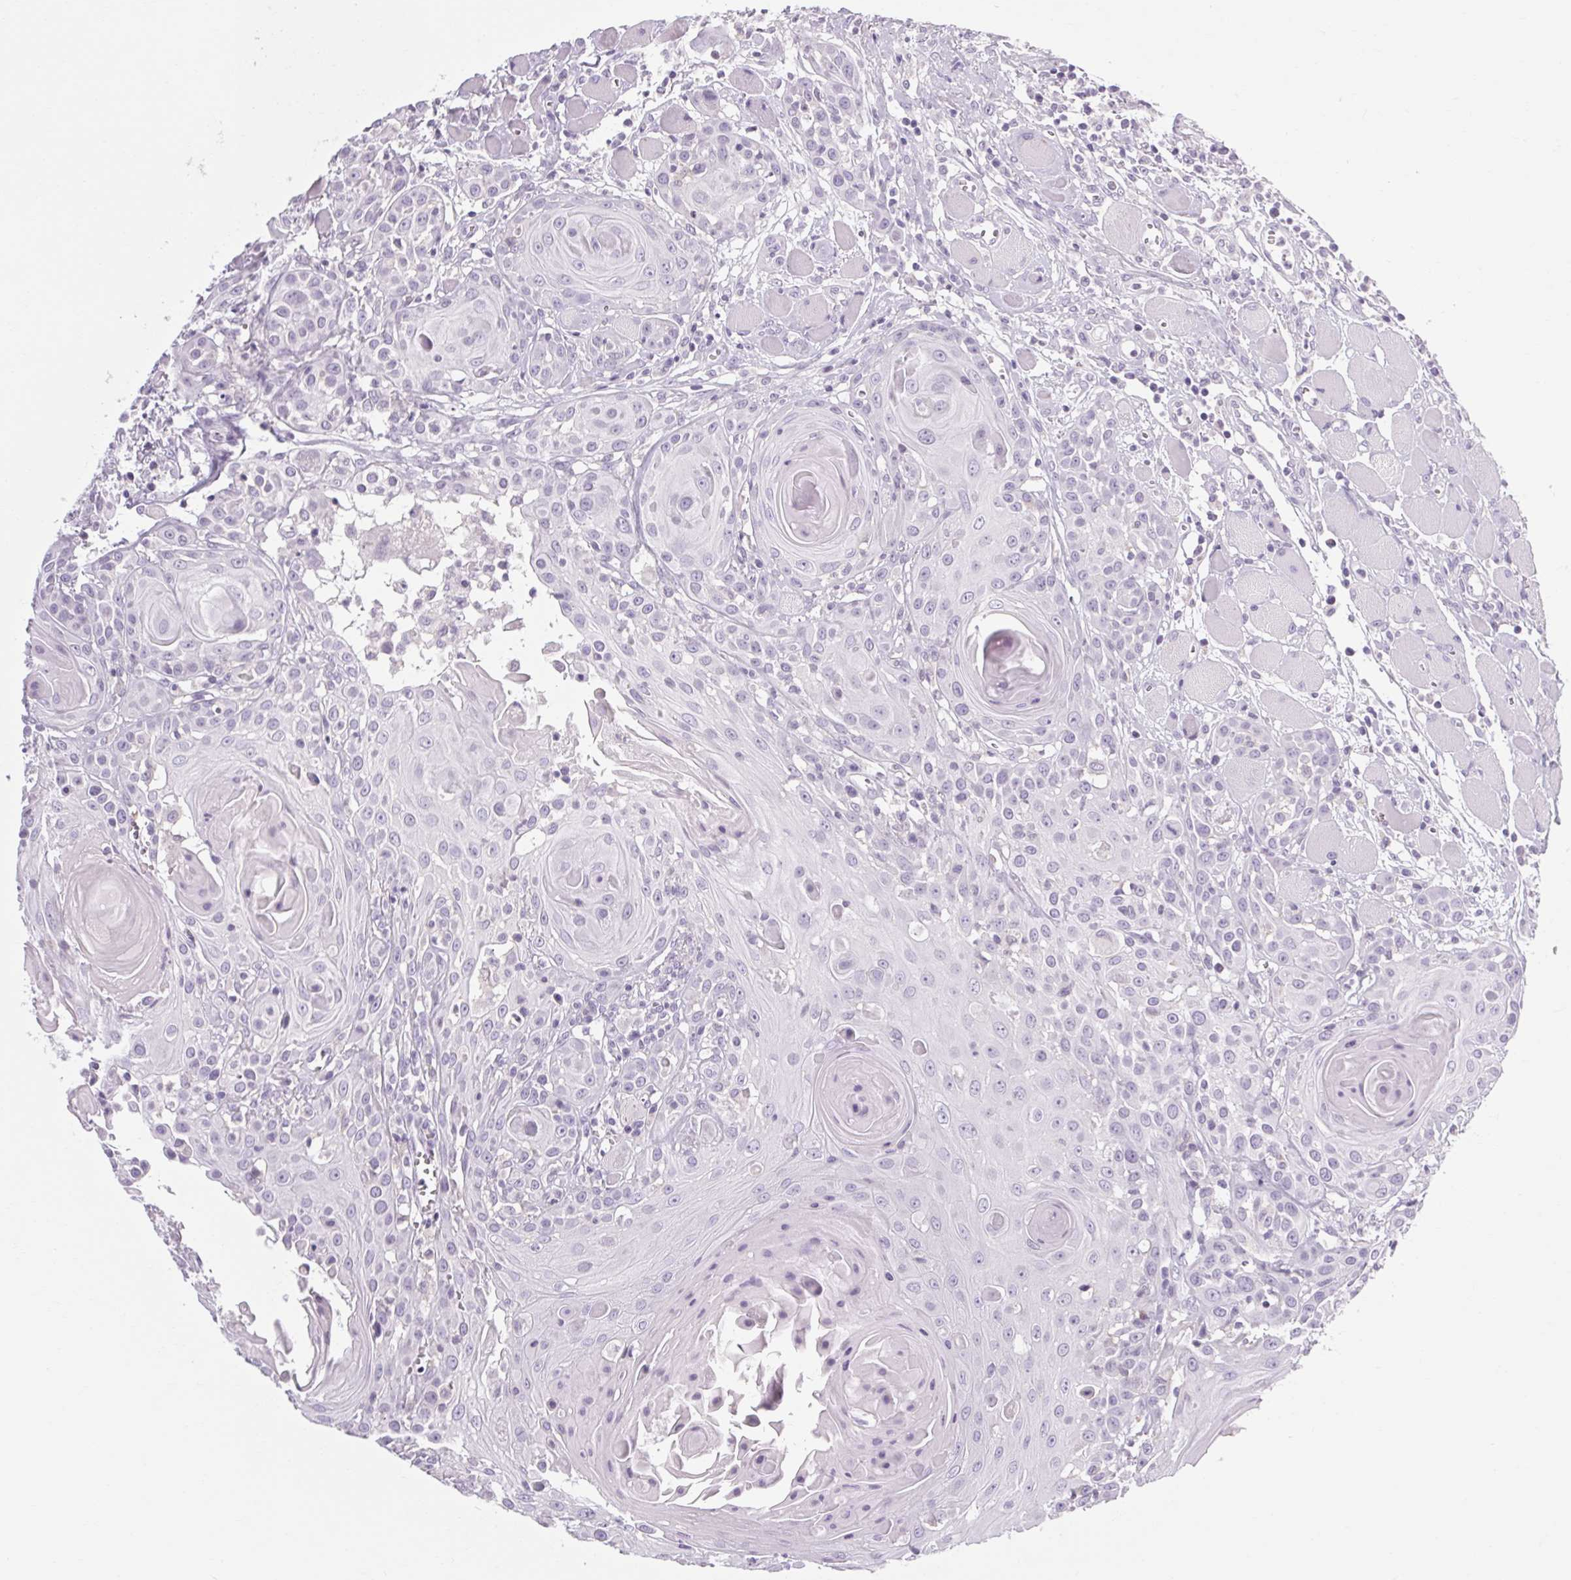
{"staining": {"intensity": "negative", "quantity": "none", "location": "none"}, "tissue": "head and neck cancer", "cell_type": "Tumor cells", "image_type": "cancer", "snomed": [{"axis": "morphology", "description": "Squamous cell carcinoma, NOS"}, {"axis": "topography", "description": "Head-Neck"}], "caption": "Protein analysis of squamous cell carcinoma (head and neck) reveals no significant staining in tumor cells. The staining was performed using DAB to visualize the protein expression in brown, while the nuclei were stained in blue with hematoxylin (Magnification: 20x).", "gene": "POMC", "patient": {"sex": "female", "age": 80}}